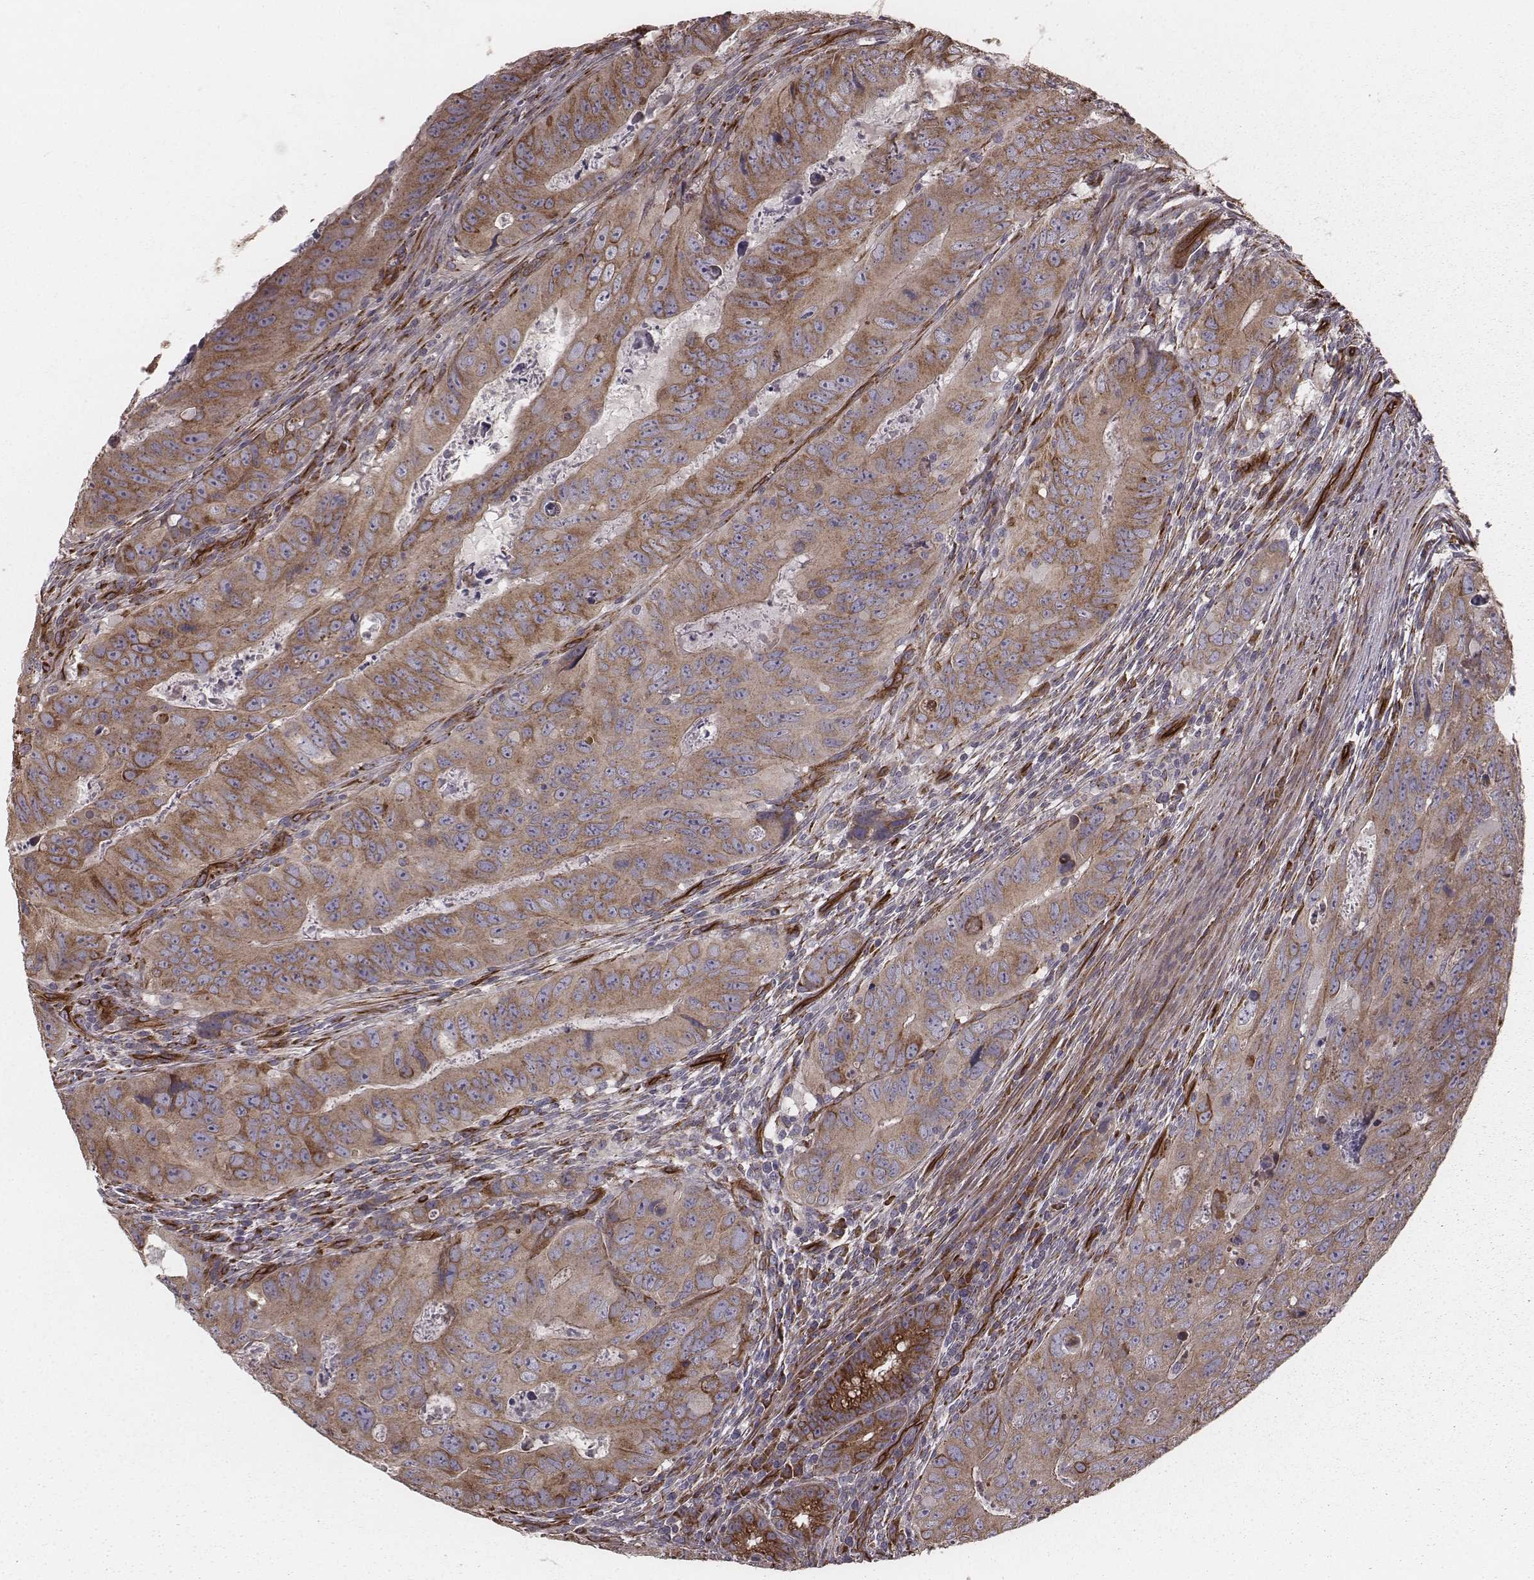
{"staining": {"intensity": "moderate", "quantity": ">75%", "location": "cytoplasmic/membranous"}, "tissue": "colorectal cancer", "cell_type": "Tumor cells", "image_type": "cancer", "snomed": [{"axis": "morphology", "description": "Adenocarcinoma, NOS"}, {"axis": "topography", "description": "Colon"}], "caption": "A photomicrograph of adenocarcinoma (colorectal) stained for a protein exhibits moderate cytoplasmic/membranous brown staining in tumor cells.", "gene": "PALMD", "patient": {"sex": "male", "age": 79}}